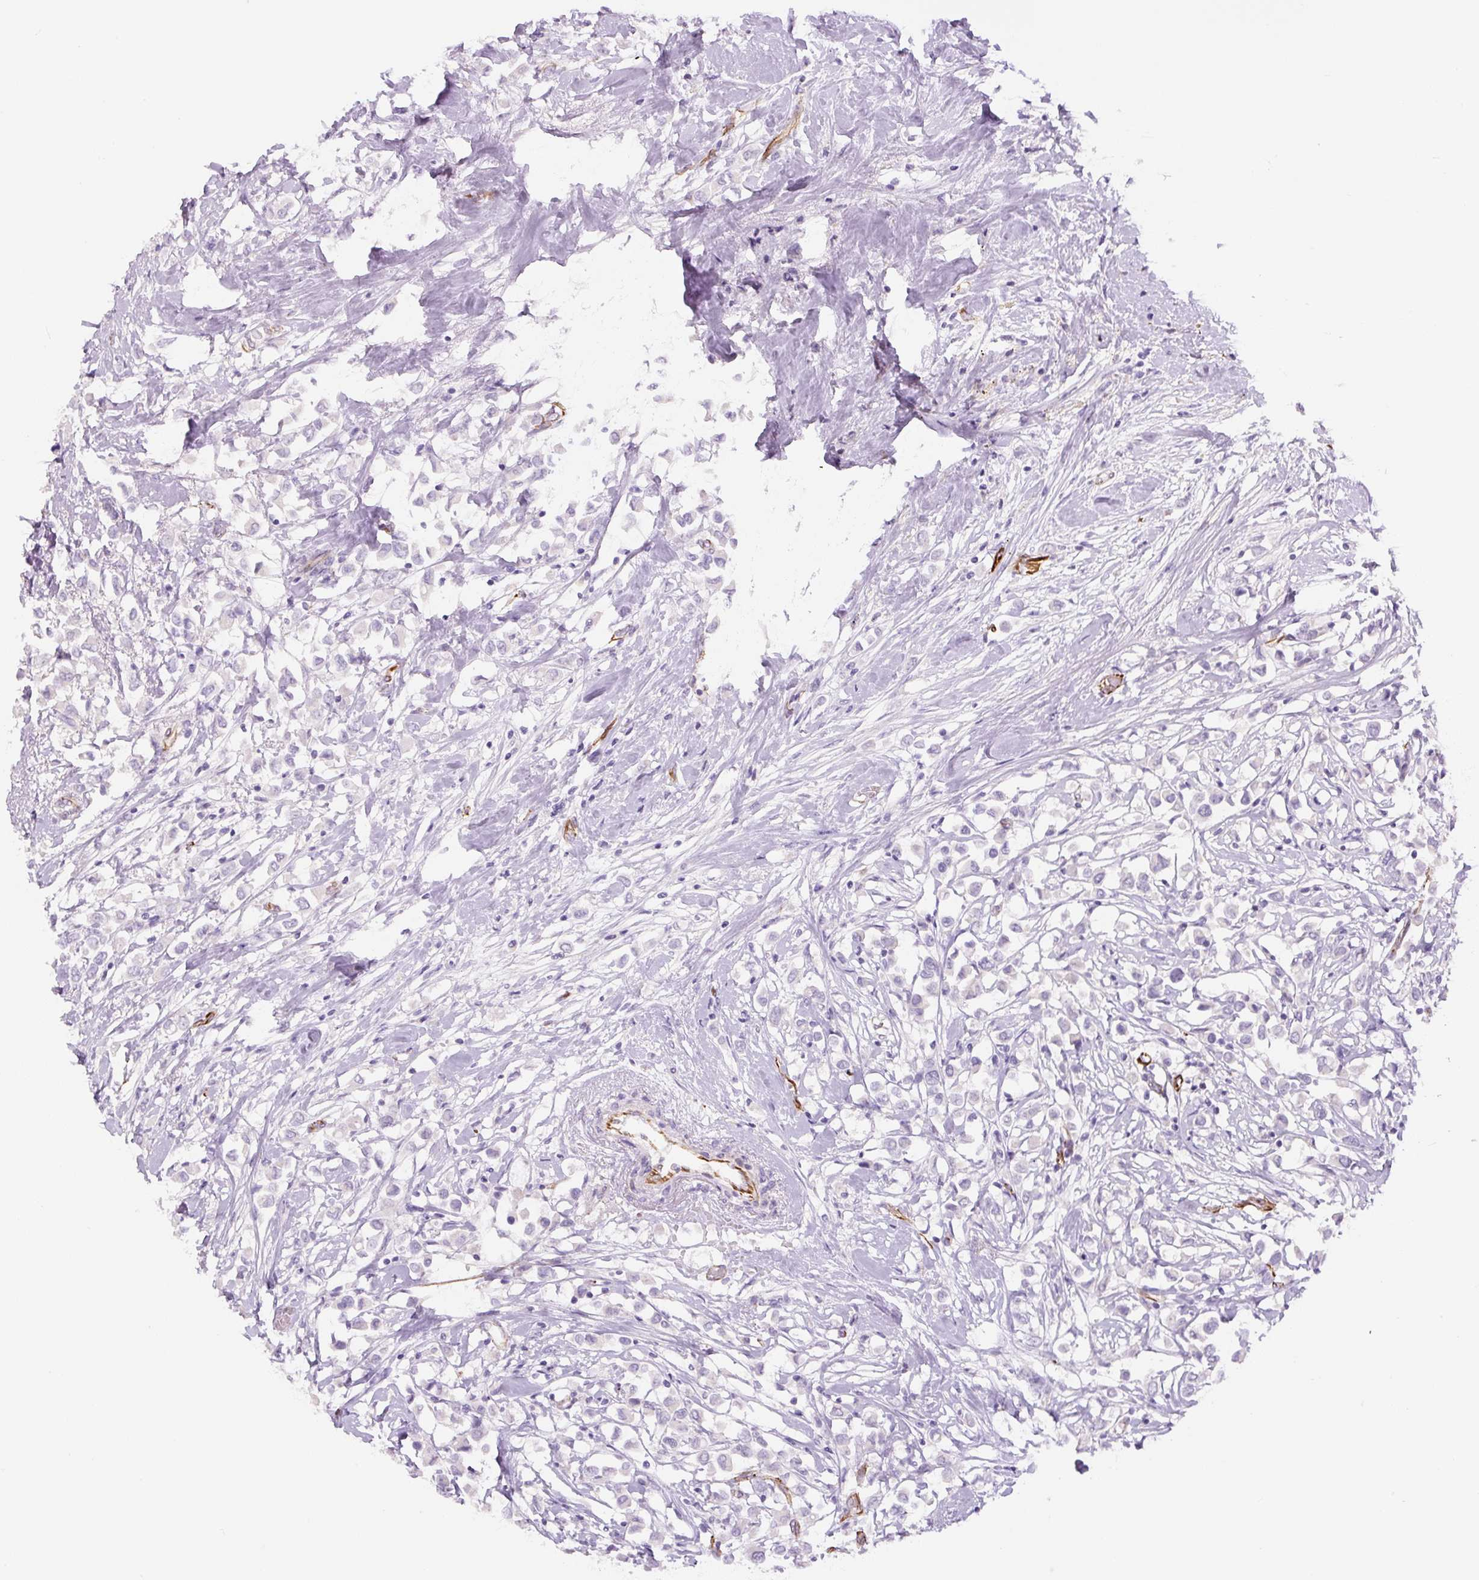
{"staining": {"intensity": "negative", "quantity": "none", "location": "none"}, "tissue": "breast cancer", "cell_type": "Tumor cells", "image_type": "cancer", "snomed": [{"axis": "morphology", "description": "Duct carcinoma"}, {"axis": "topography", "description": "Breast"}], "caption": "Protein analysis of breast cancer demonstrates no significant expression in tumor cells.", "gene": "NES", "patient": {"sex": "female", "age": 61}}